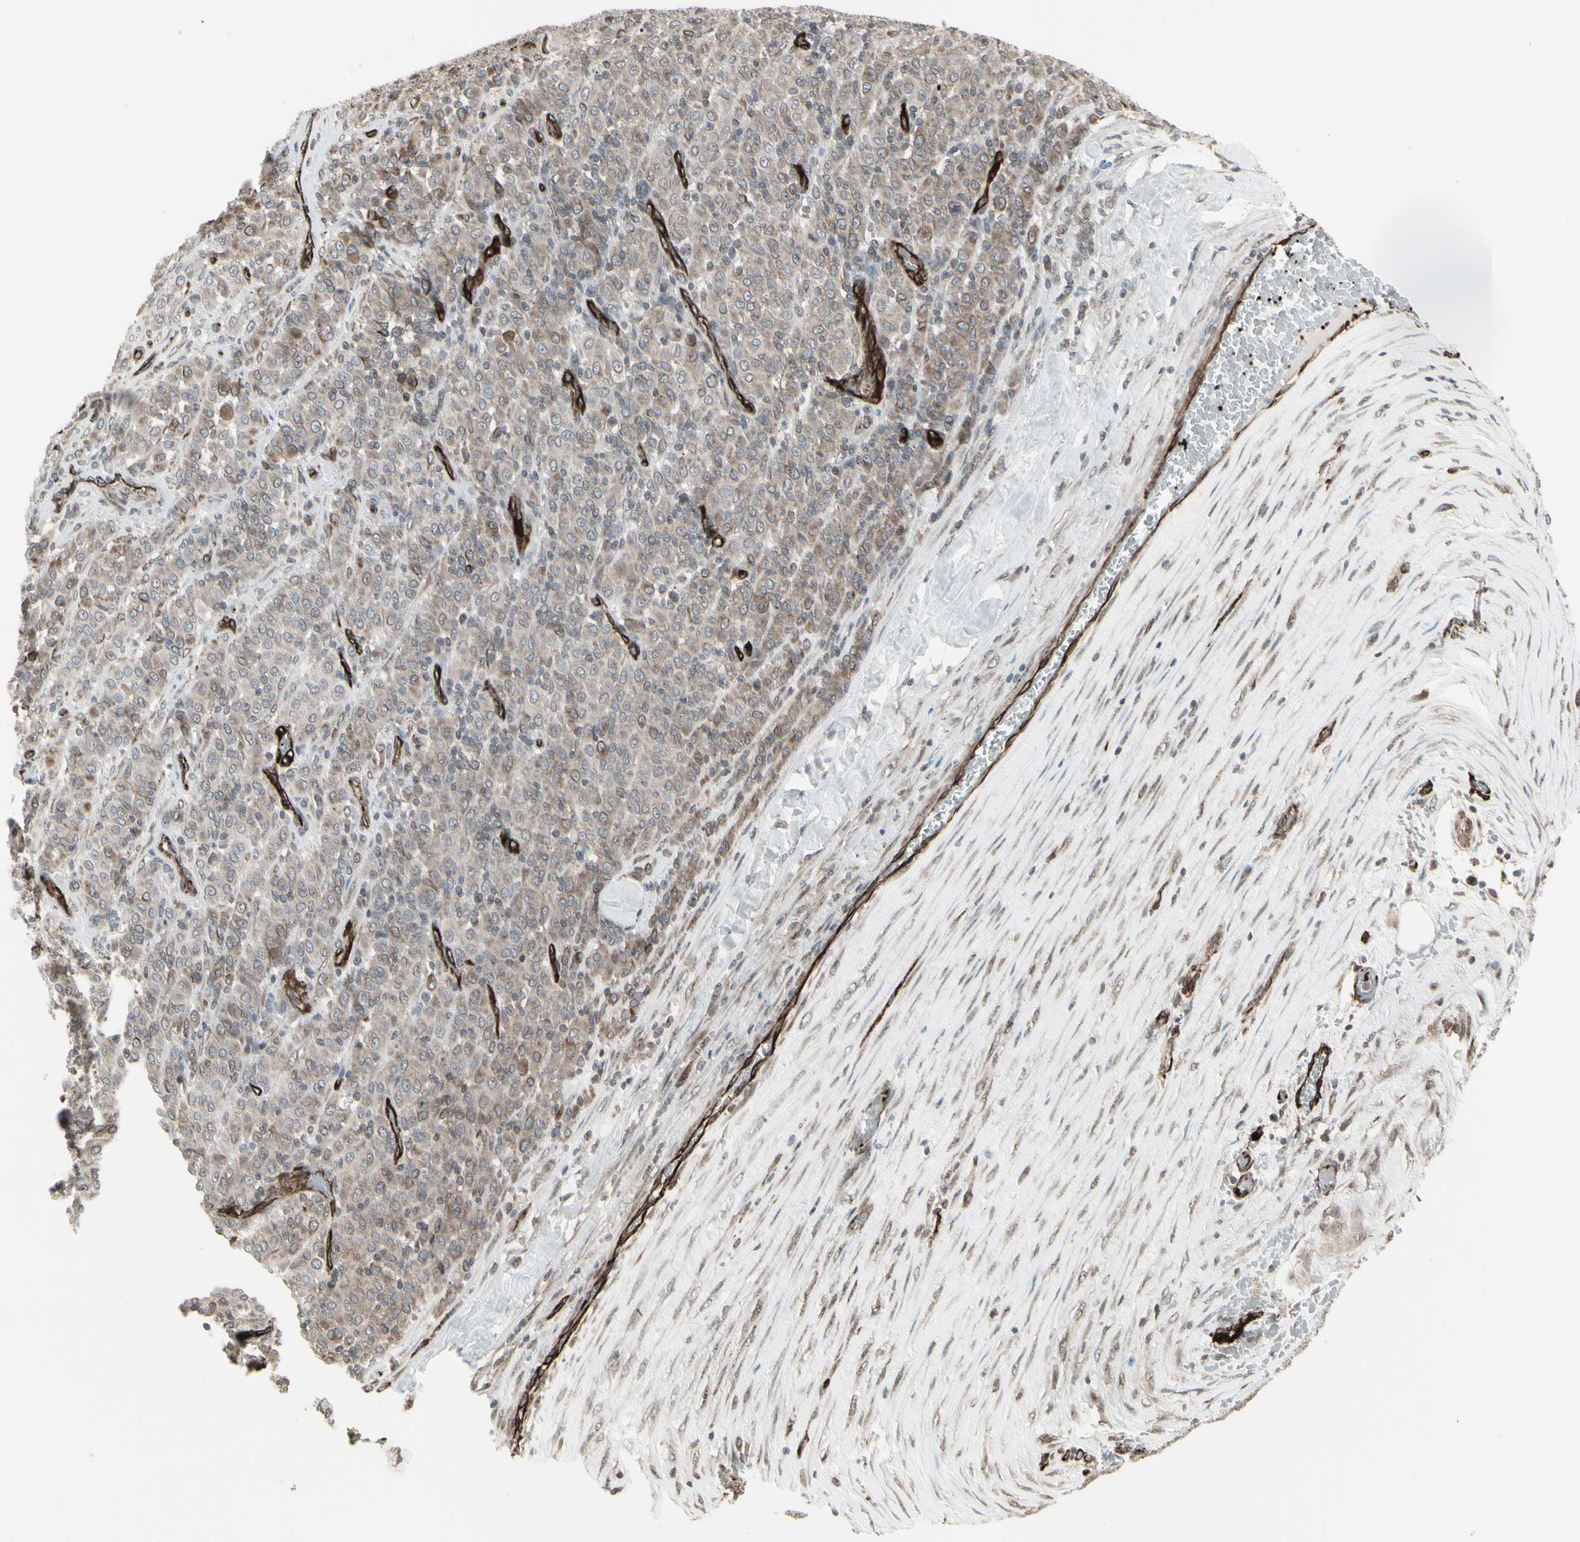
{"staining": {"intensity": "weak", "quantity": ">75%", "location": "cytoplasmic/membranous,nuclear"}, "tissue": "melanoma", "cell_type": "Tumor cells", "image_type": "cancer", "snomed": [{"axis": "morphology", "description": "Malignant melanoma, Metastatic site"}, {"axis": "topography", "description": "Pancreas"}], "caption": "Tumor cells demonstrate low levels of weak cytoplasmic/membranous and nuclear staining in approximately >75% of cells in melanoma.", "gene": "DTX3L", "patient": {"sex": "female", "age": 30}}